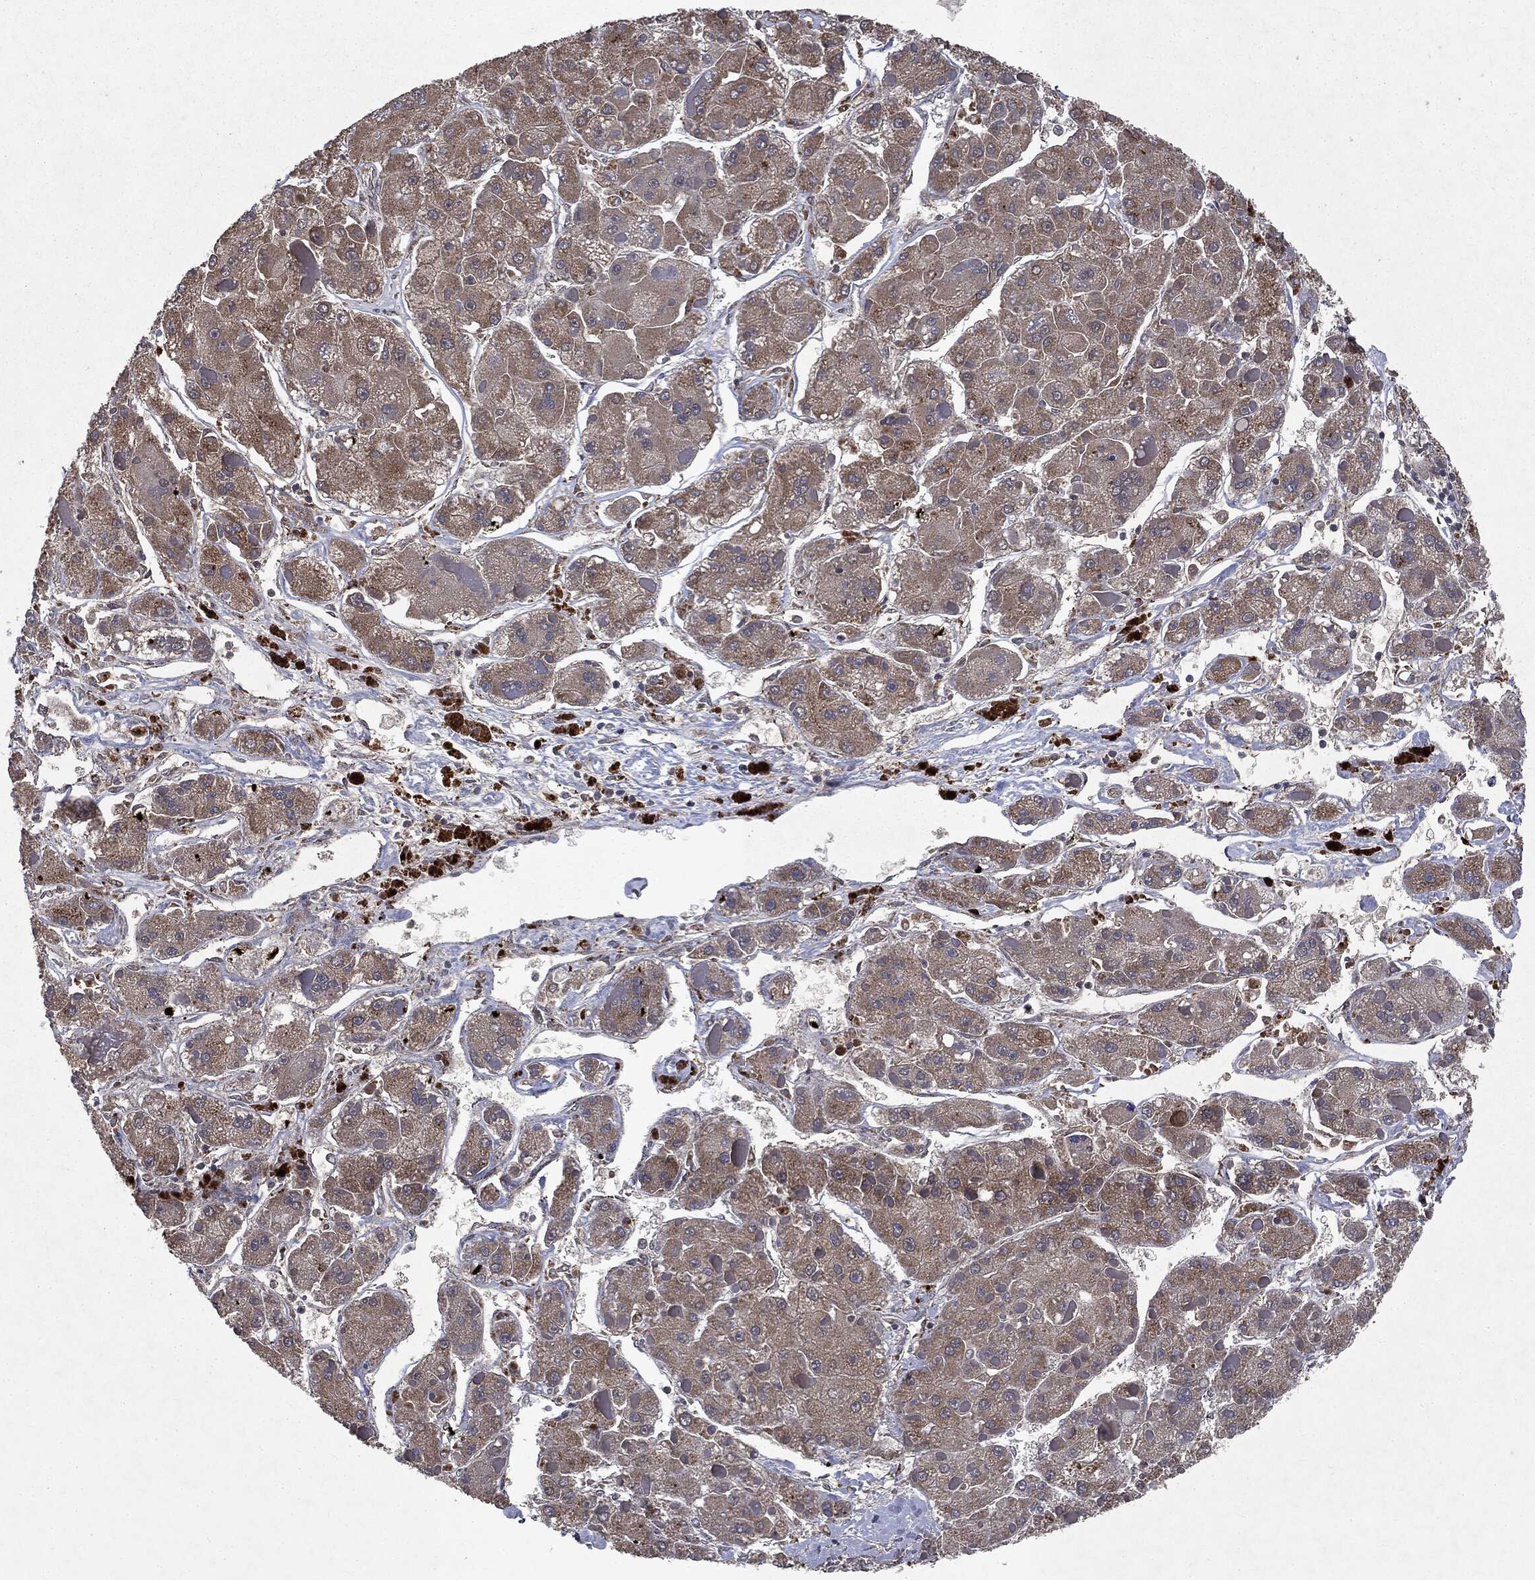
{"staining": {"intensity": "weak", "quantity": ">75%", "location": "cytoplasmic/membranous"}, "tissue": "liver cancer", "cell_type": "Tumor cells", "image_type": "cancer", "snomed": [{"axis": "morphology", "description": "Carcinoma, Hepatocellular, NOS"}, {"axis": "topography", "description": "Liver"}], "caption": "Immunohistochemical staining of liver cancer demonstrates low levels of weak cytoplasmic/membranous positivity in approximately >75% of tumor cells. The staining was performed using DAB (3,3'-diaminobenzidine), with brown indicating positive protein expression. Nuclei are stained blue with hematoxylin.", "gene": "PLPPR2", "patient": {"sex": "female", "age": 73}}